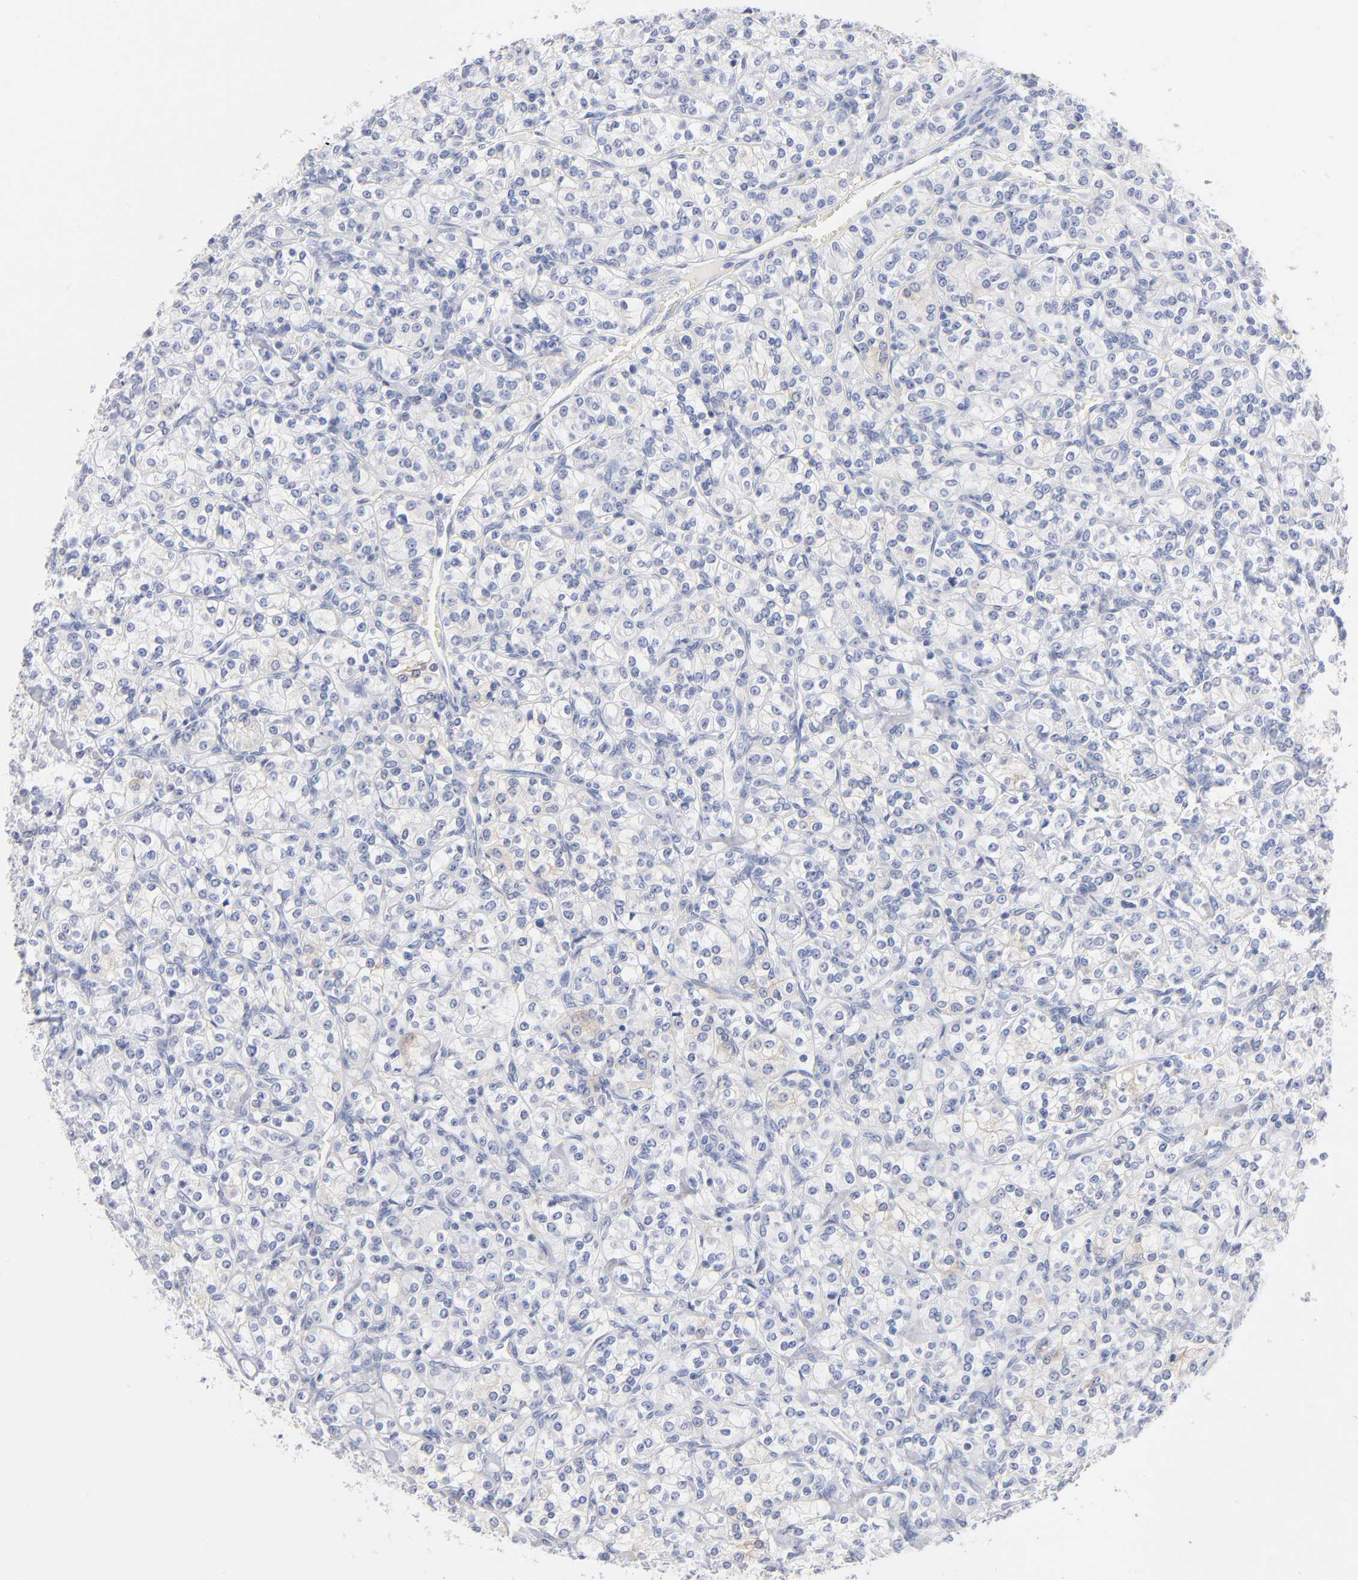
{"staining": {"intensity": "negative", "quantity": "none", "location": "none"}, "tissue": "renal cancer", "cell_type": "Tumor cells", "image_type": "cancer", "snomed": [{"axis": "morphology", "description": "Adenocarcinoma, NOS"}, {"axis": "topography", "description": "Kidney"}], "caption": "This is a image of immunohistochemistry (IHC) staining of renal cancer, which shows no expression in tumor cells.", "gene": "IFIT2", "patient": {"sex": "male", "age": 77}}